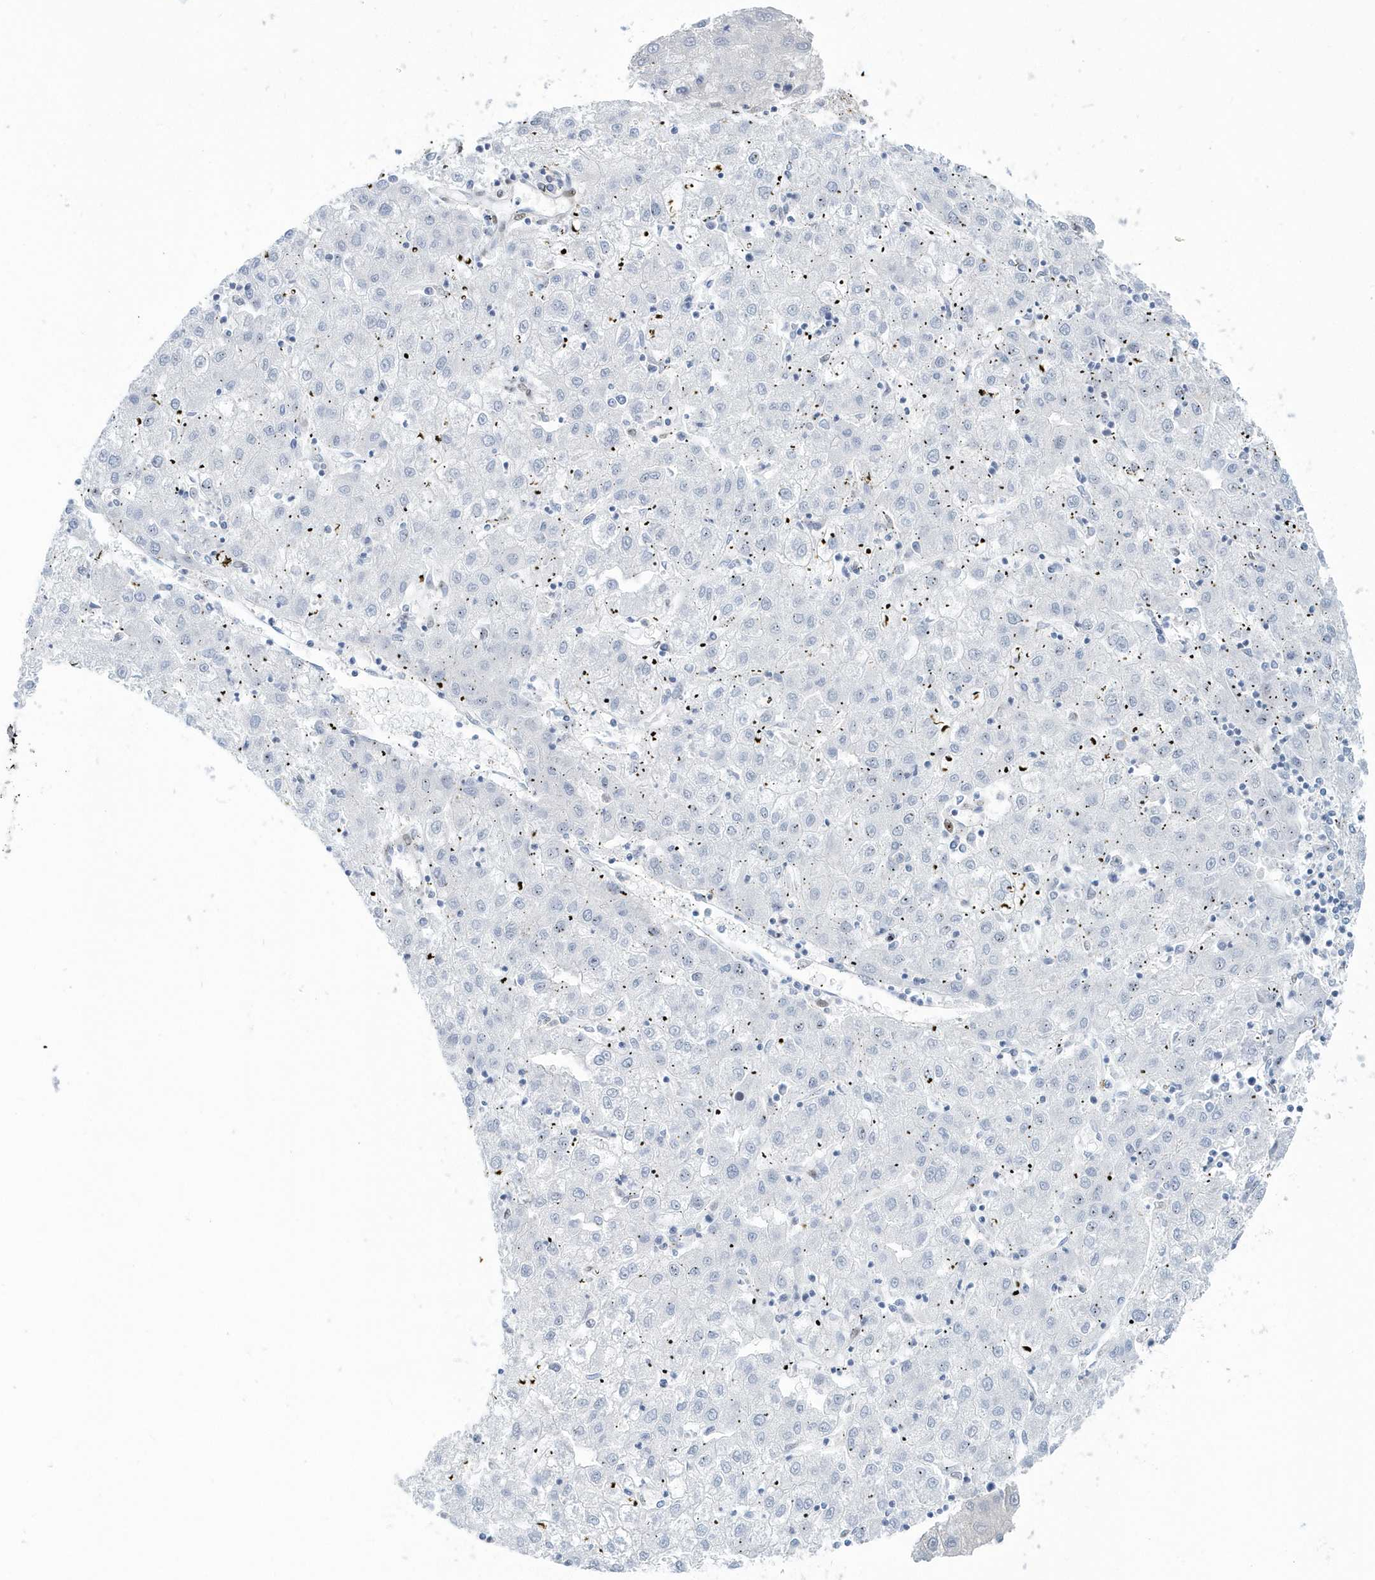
{"staining": {"intensity": "negative", "quantity": "none", "location": "none"}, "tissue": "liver cancer", "cell_type": "Tumor cells", "image_type": "cancer", "snomed": [{"axis": "morphology", "description": "Carcinoma, Hepatocellular, NOS"}, {"axis": "topography", "description": "Liver"}], "caption": "The micrograph displays no staining of tumor cells in hepatocellular carcinoma (liver).", "gene": "MACROH2A2", "patient": {"sex": "male", "age": 72}}